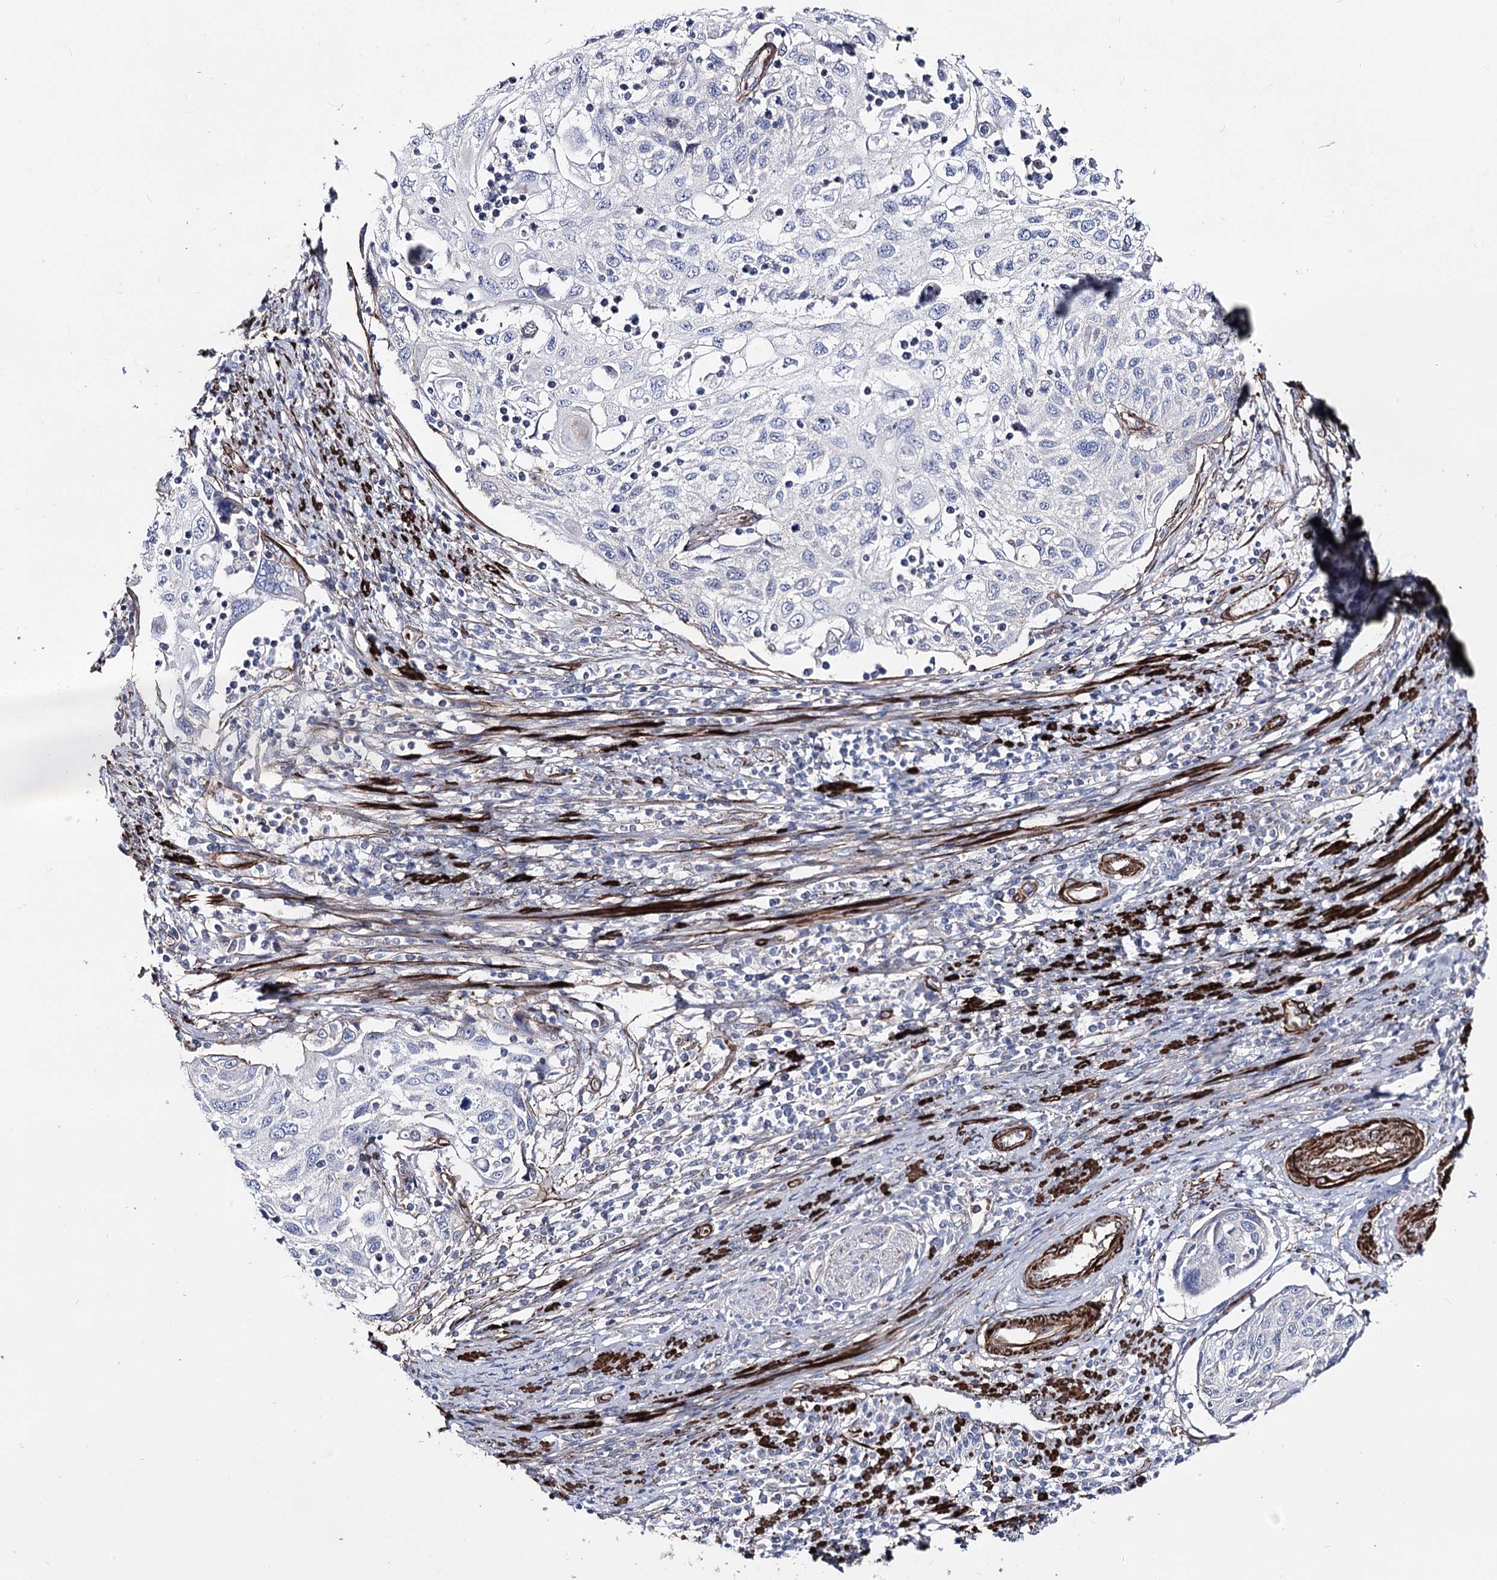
{"staining": {"intensity": "negative", "quantity": "none", "location": "none"}, "tissue": "cervical cancer", "cell_type": "Tumor cells", "image_type": "cancer", "snomed": [{"axis": "morphology", "description": "Squamous cell carcinoma, NOS"}, {"axis": "topography", "description": "Cervix"}], "caption": "The immunohistochemistry image has no significant staining in tumor cells of squamous cell carcinoma (cervical) tissue.", "gene": "ARHGAP20", "patient": {"sex": "female", "age": 70}}